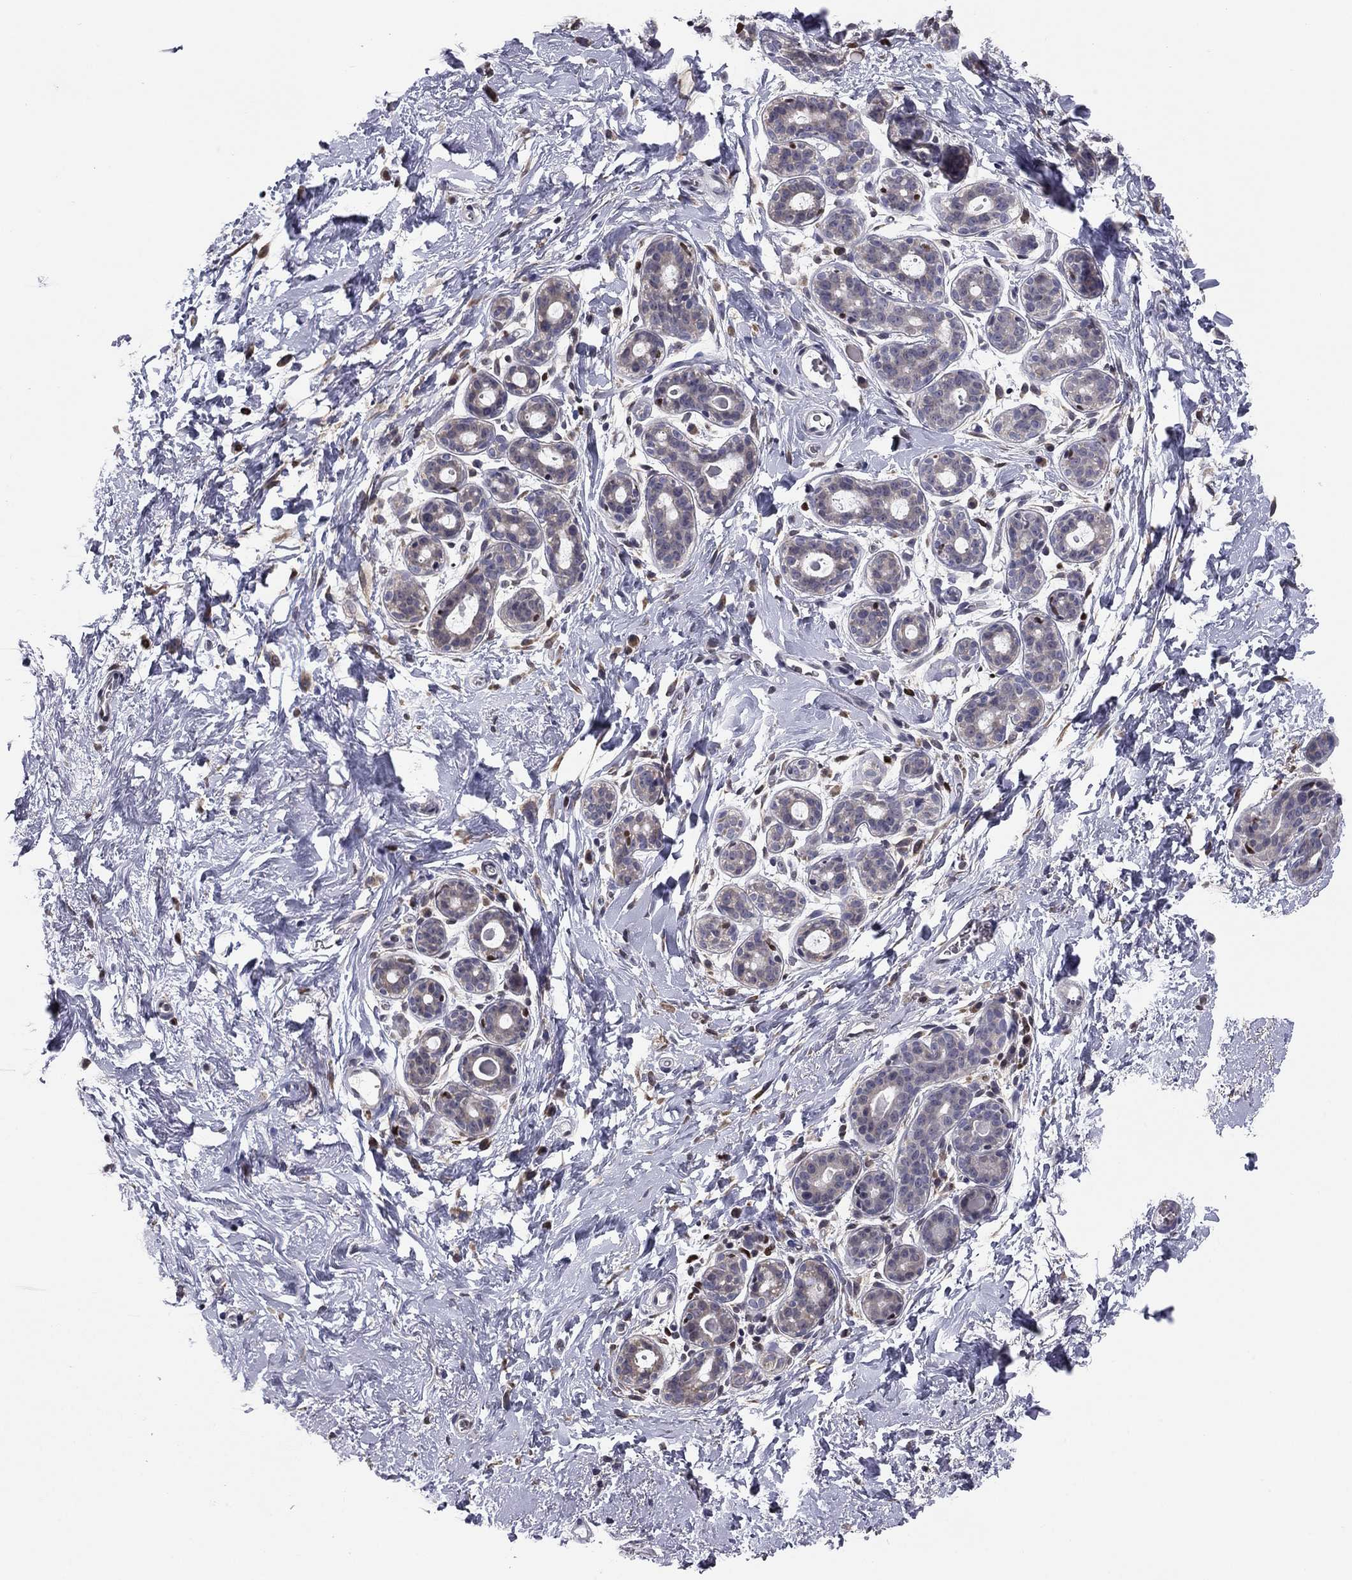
{"staining": {"intensity": "negative", "quantity": "none", "location": "none"}, "tissue": "breast", "cell_type": "Adipocytes", "image_type": "normal", "snomed": [{"axis": "morphology", "description": "Normal tissue, NOS"}, {"axis": "topography", "description": "Breast"}], "caption": "Image shows no protein staining in adipocytes of benign breast.", "gene": "HSPB2", "patient": {"sex": "female", "age": 43}}